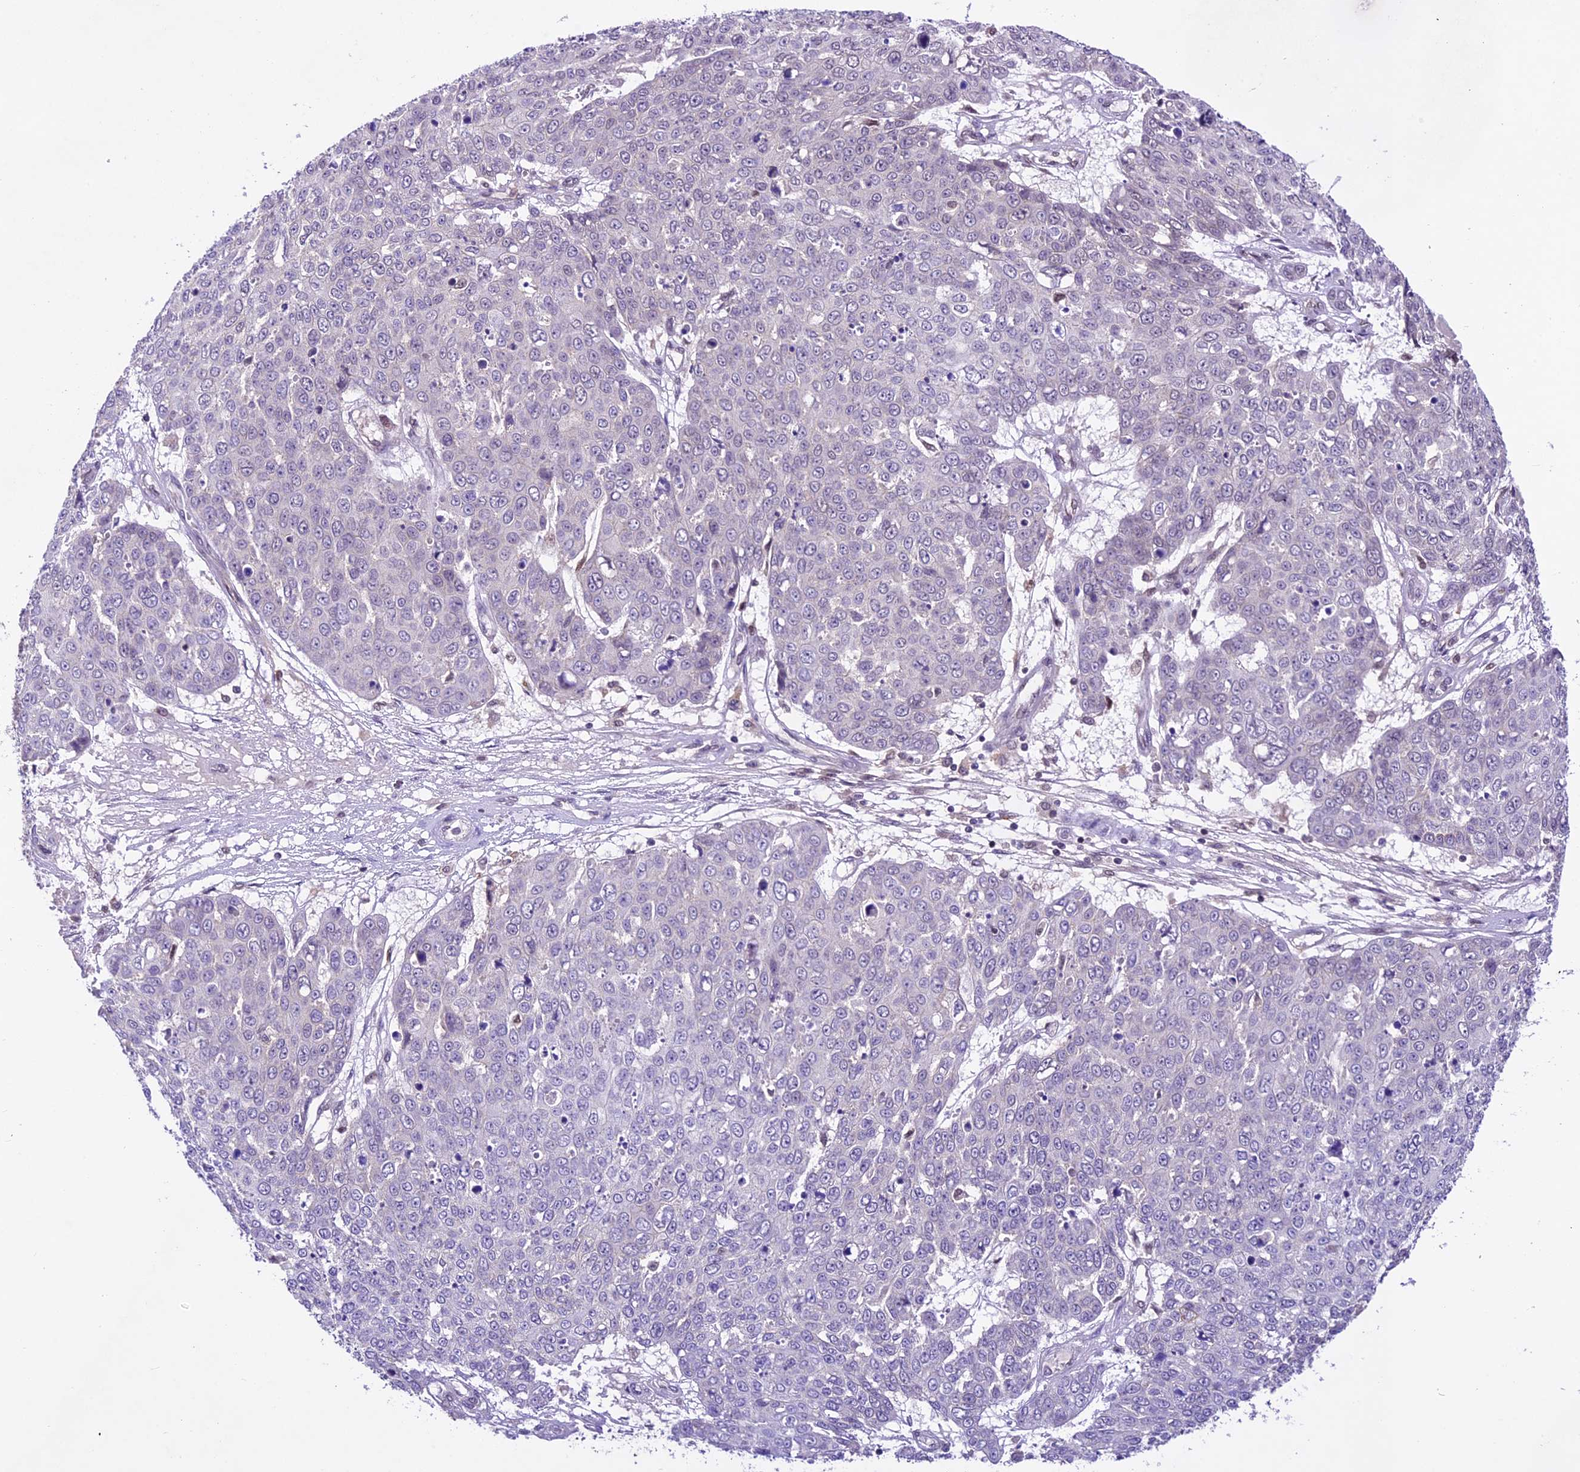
{"staining": {"intensity": "negative", "quantity": "none", "location": "none"}, "tissue": "skin cancer", "cell_type": "Tumor cells", "image_type": "cancer", "snomed": [{"axis": "morphology", "description": "Normal tissue, NOS"}, {"axis": "morphology", "description": "Squamous cell carcinoma, NOS"}, {"axis": "topography", "description": "Skin"}], "caption": "A high-resolution micrograph shows IHC staining of skin cancer (squamous cell carcinoma), which exhibits no significant expression in tumor cells. (DAB (3,3'-diaminobenzidine) immunohistochemistry with hematoxylin counter stain).", "gene": "SHKBP1", "patient": {"sex": "male", "age": 72}}